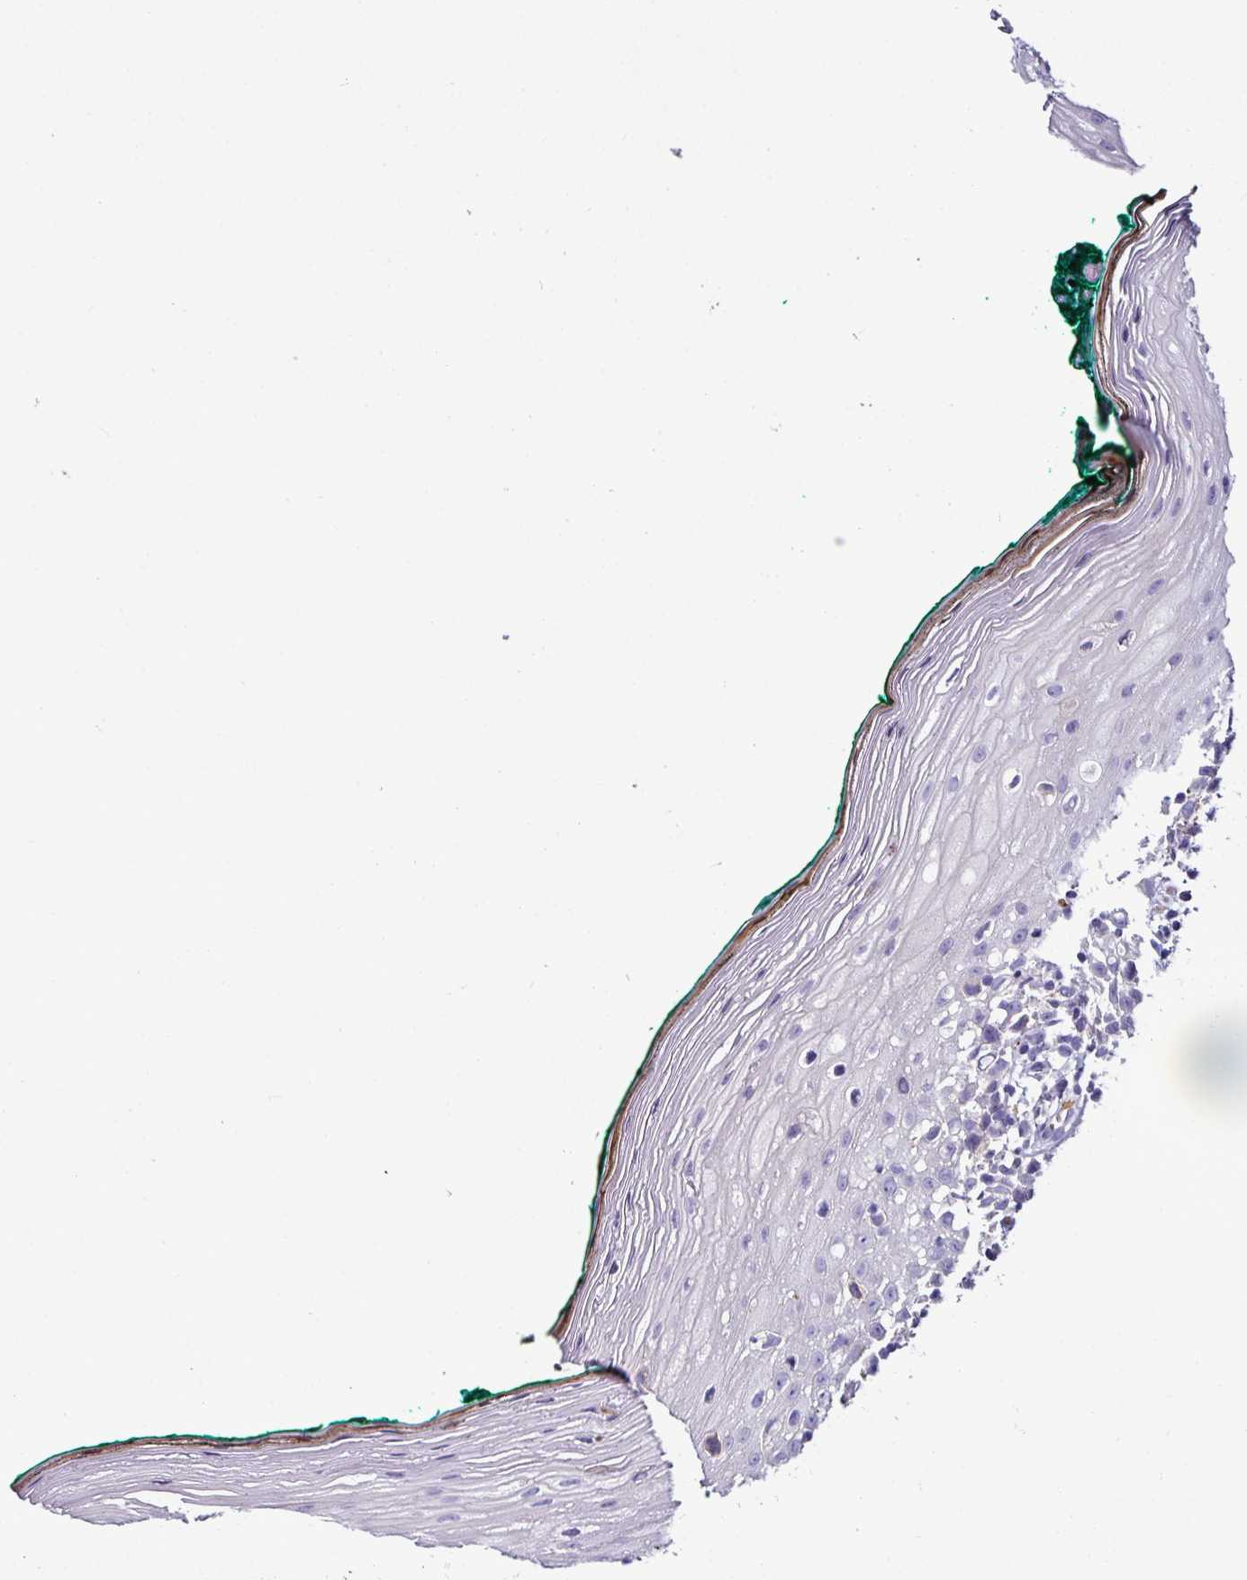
{"staining": {"intensity": "negative", "quantity": "none", "location": "none"}, "tissue": "oral mucosa", "cell_type": "Squamous epithelial cells", "image_type": "normal", "snomed": [{"axis": "morphology", "description": "Normal tissue, NOS"}, {"axis": "topography", "description": "Oral tissue"}], "caption": "Squamous epithelial cells are negative for protein expression in benign human oral mucosa. Brightfield microscopy of immunohistochemistry (IHC) stained with DAB (brown) and hematoxylin (blue), captured at high magnification.", "gene": "NAPSA", "patient": {"sex": "female", "age": 83}}